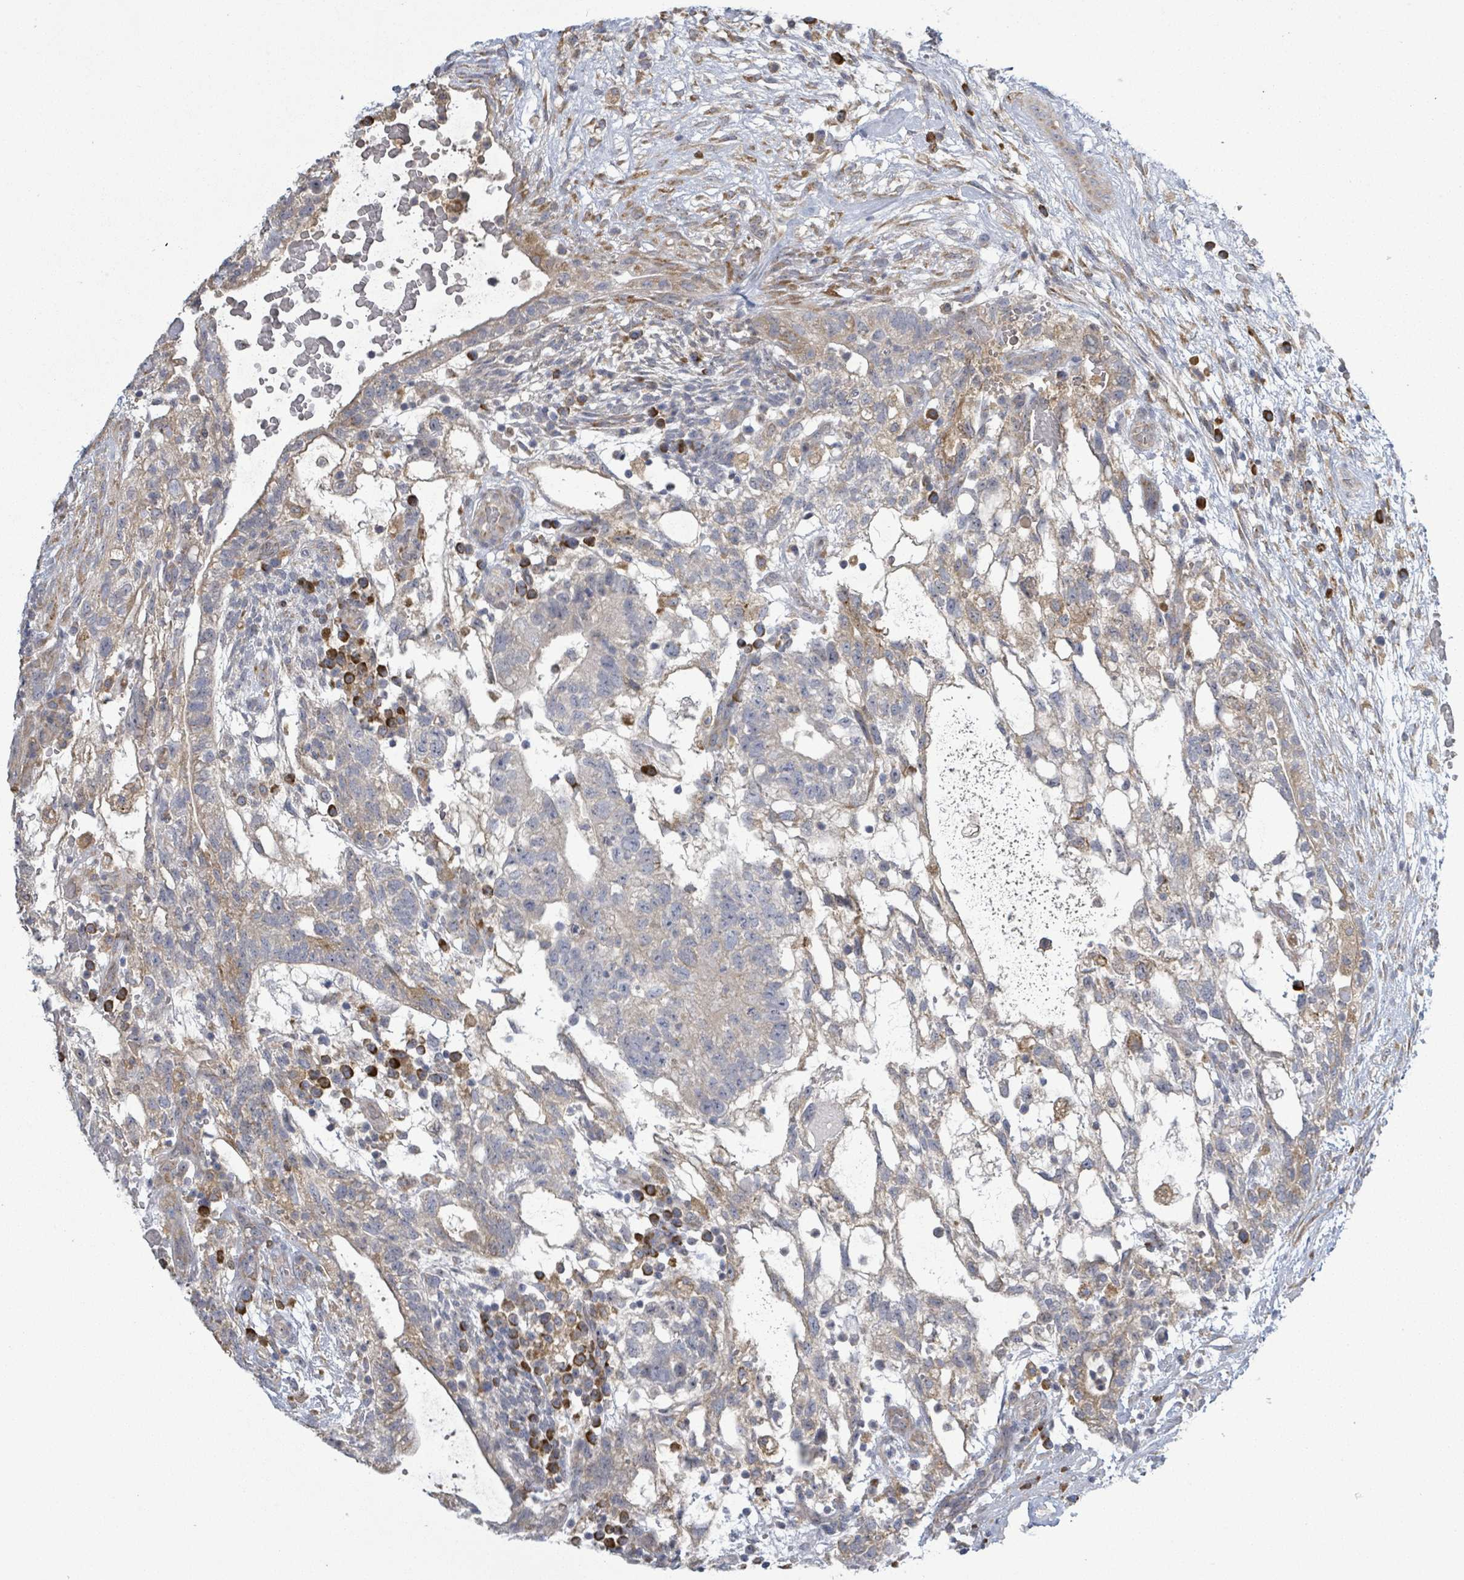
{"staining": {"intensity": "moderate", "quantity": "<25%", "location": "cytoplasmic/membranous"}, "tissue": "testis cancer", "cell_type": "Tumor cells", "image_type": "cancer", "snomed": [{"axis": "morphology", "description": "Normal tissue, NOS"}, {"axis": "morphology", "description": "Carcinoma, Embryonal, NOS"}, {"axis": "topography", "description": "Testis"}], "caption": "Testis cancer (embryonal carcinoma) tissue shows moderate cytoplasmic/membranous staining in about <25% of tumor cells, visualized by immunohistochemistry.", "gene": "ATP13A1", "patient": {"sex": "male", "age": 32}}